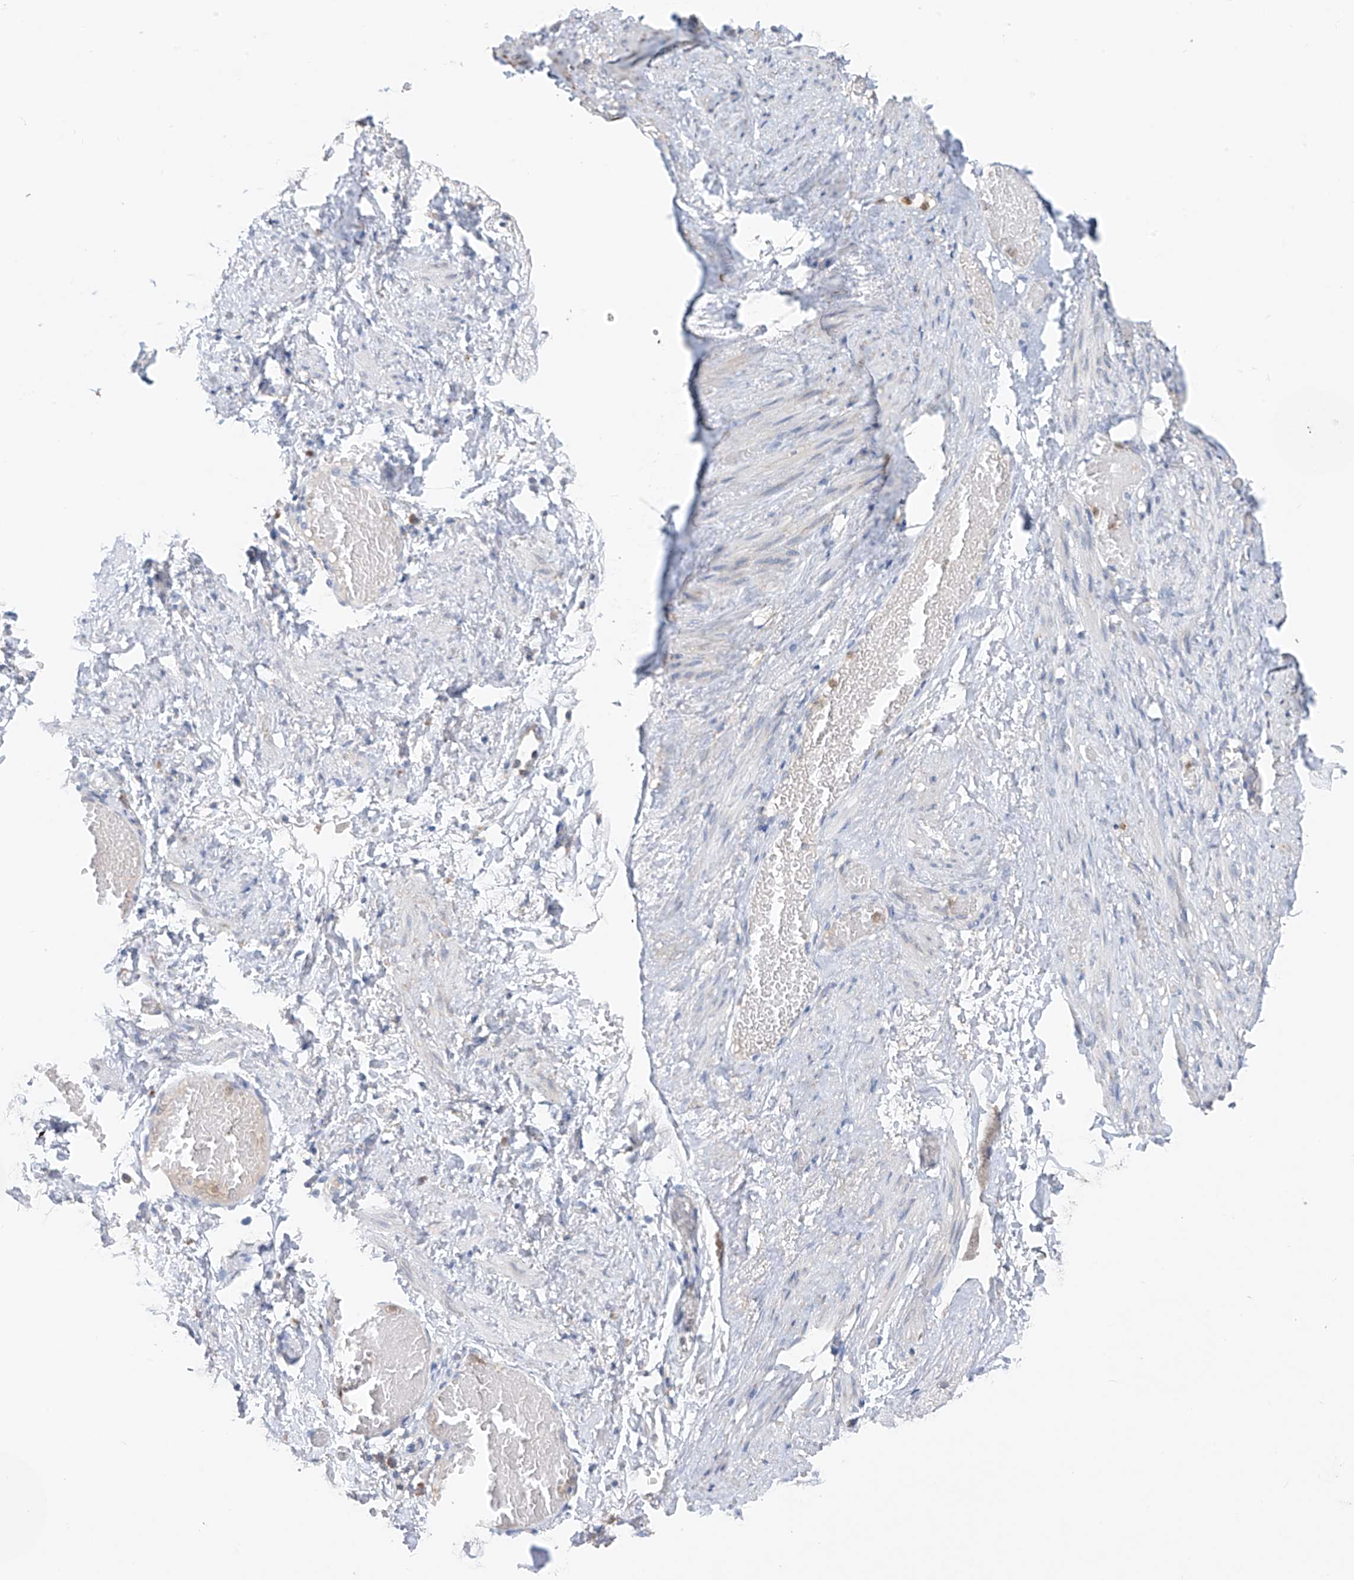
{"staining": {"intensity": "negative", "quantity": "none", "location": "none"}, "tissue": "adipose tissue", "cell_type": "Adipocytes", "image_type": "normal", "snomed": [{"axis": "morphology", "description": "Normal tissue, NOS"}, {"axis": "topography", "description": "Smooth muscle"}, {"axis": "topography", "description": "Peripheral nerve tissue"}], "caption": "Immunohistochemistry of benign adipose tissue demonstrates no expression in adipocytes.", "gene": "CYP4V2", "patient": {"sex": "female", "age": 39}}